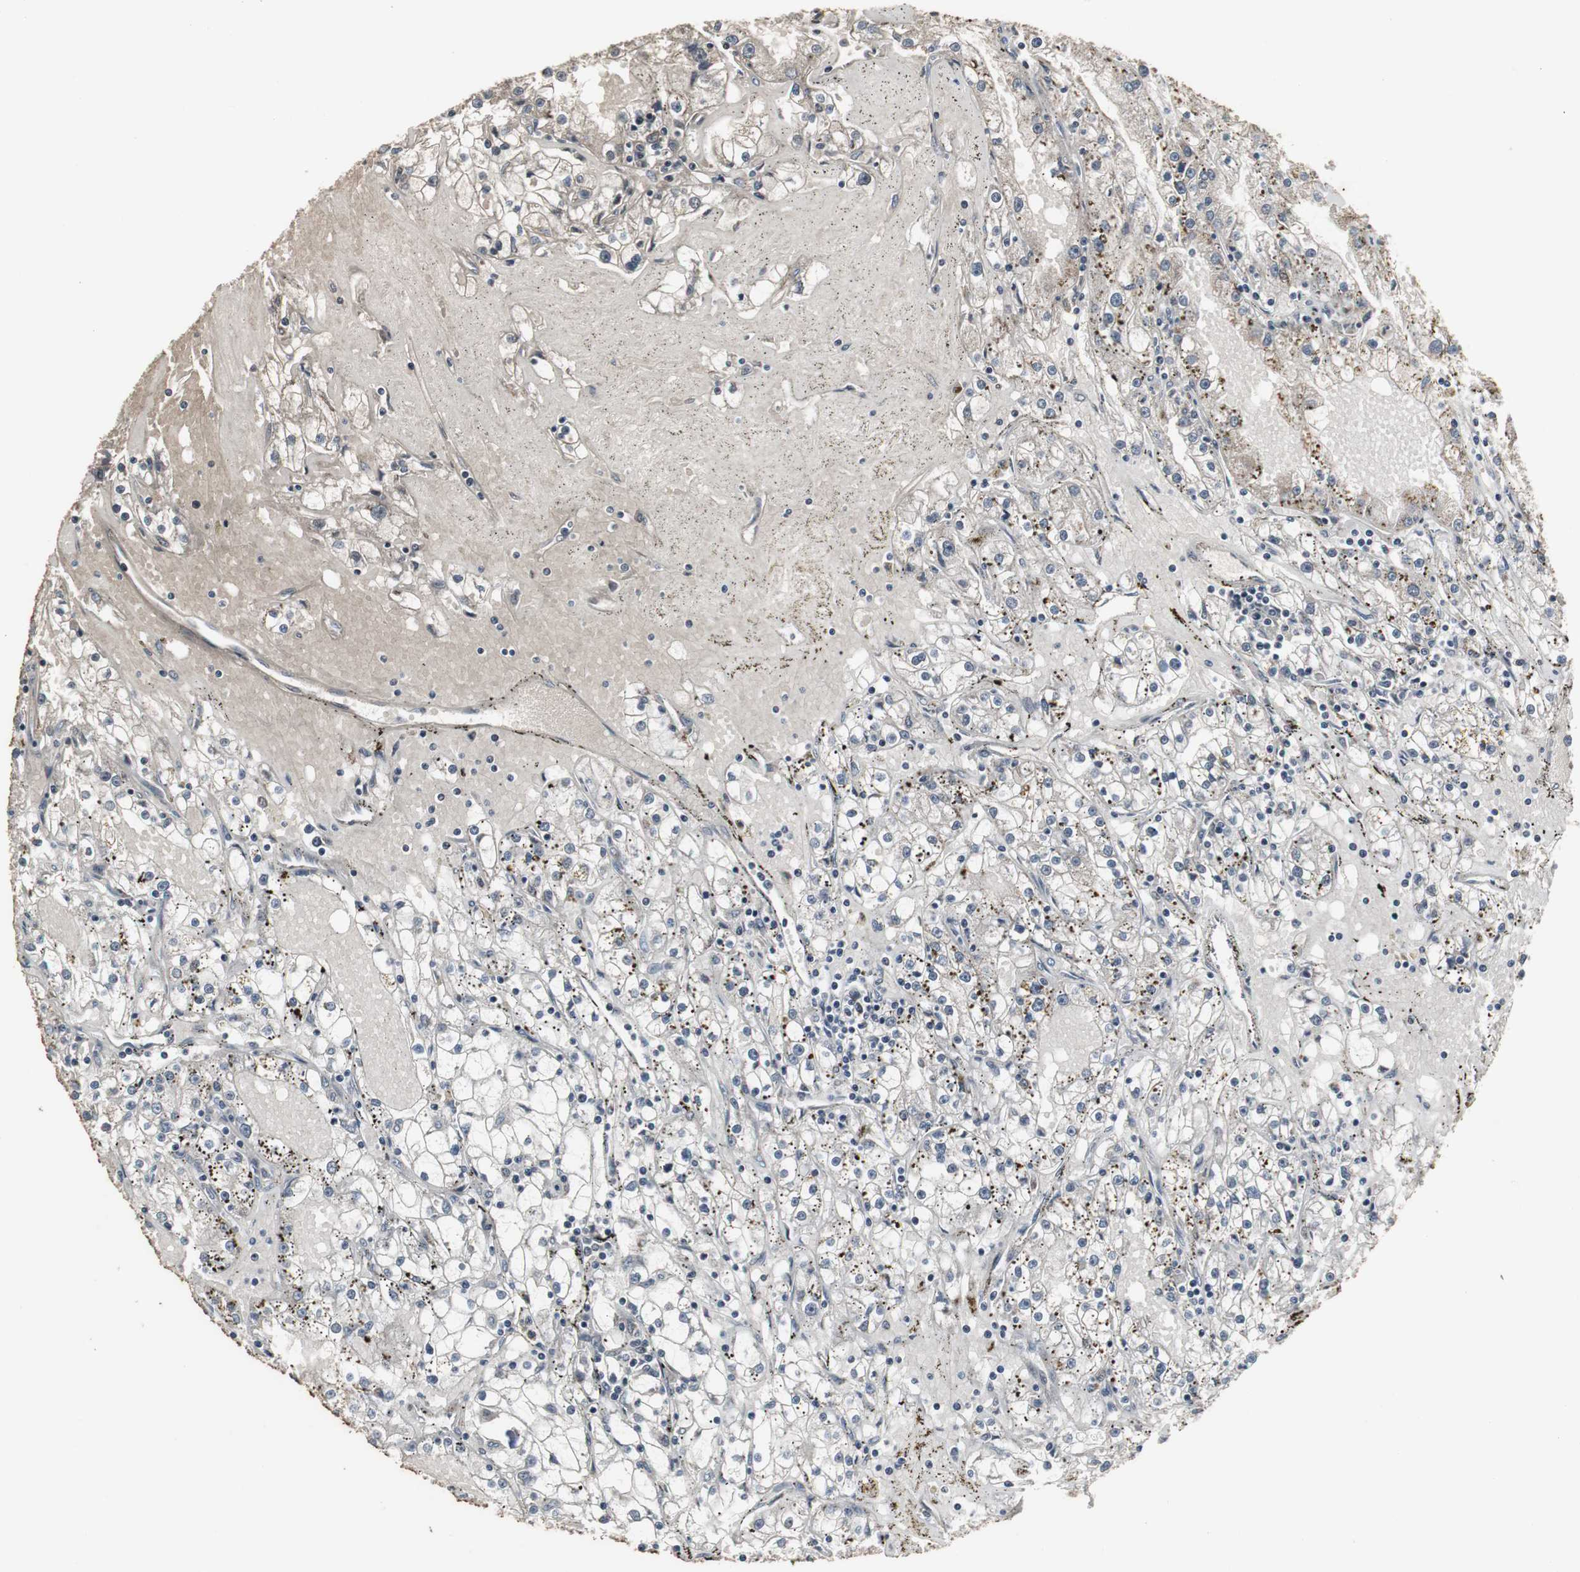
{"staining": {"intensity": "moderate", "quantity": "<25%", "location": "cytoplasmic/membranous"}, "tissue": "renal cancer", "cell_type": "Tumor cells", "image_type": "cancer", "snomed": [{"axis": "morphology", "description": "Adenocarcinoma, NOS"}, {"axis": "topography", "description": "Kidney"}], "caption": "Immunohistochemical staining of human renal cancer (adenocarcinoma) demonstrates low levels of moderate cytoplasmic/membranous positivity in about <25% of tumor cells.", "gene": "ACAA1", "patient": {"sex": "male", "age": 56}}